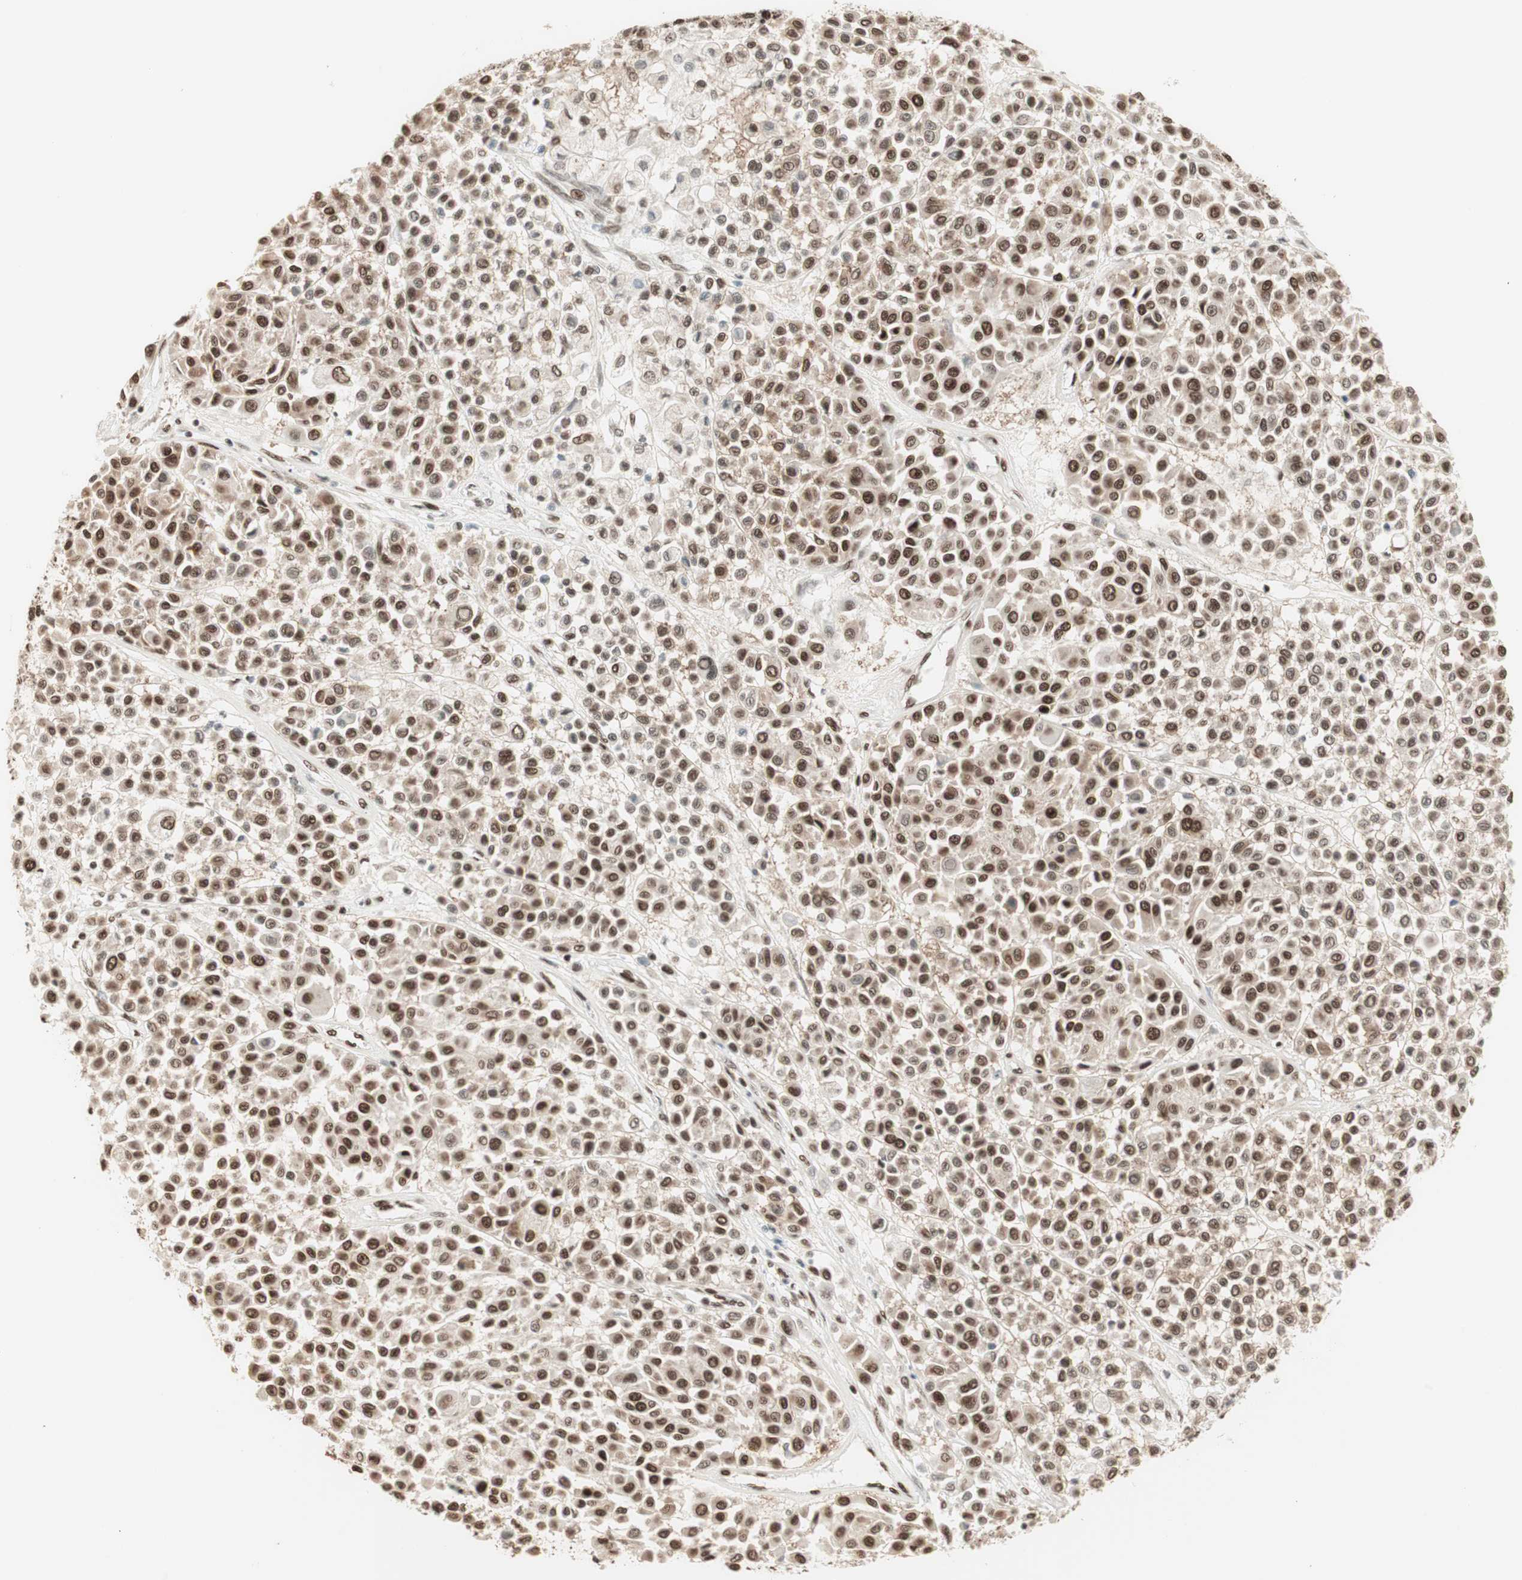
{"staining": {"intensity": "strong", "quantity": ">75%", "location": "nuclear"}, "tissue": "melanoma", "cell_type": "Tumor cells", "image_type": "cancer", "snomed": [{"axis": "morphology", "description": "Malignant melanoma, Metastatic site"}, {"axis": "topography", "description": "Soft tissue"}], "caption": "A histopathology image of human malignant melanoma (metastatic site) stained for a protein displays strong nuclear brown staining in tumor cells.", "gene": "SMARCE1", "patient": {"sex": "male", "age": 41}}